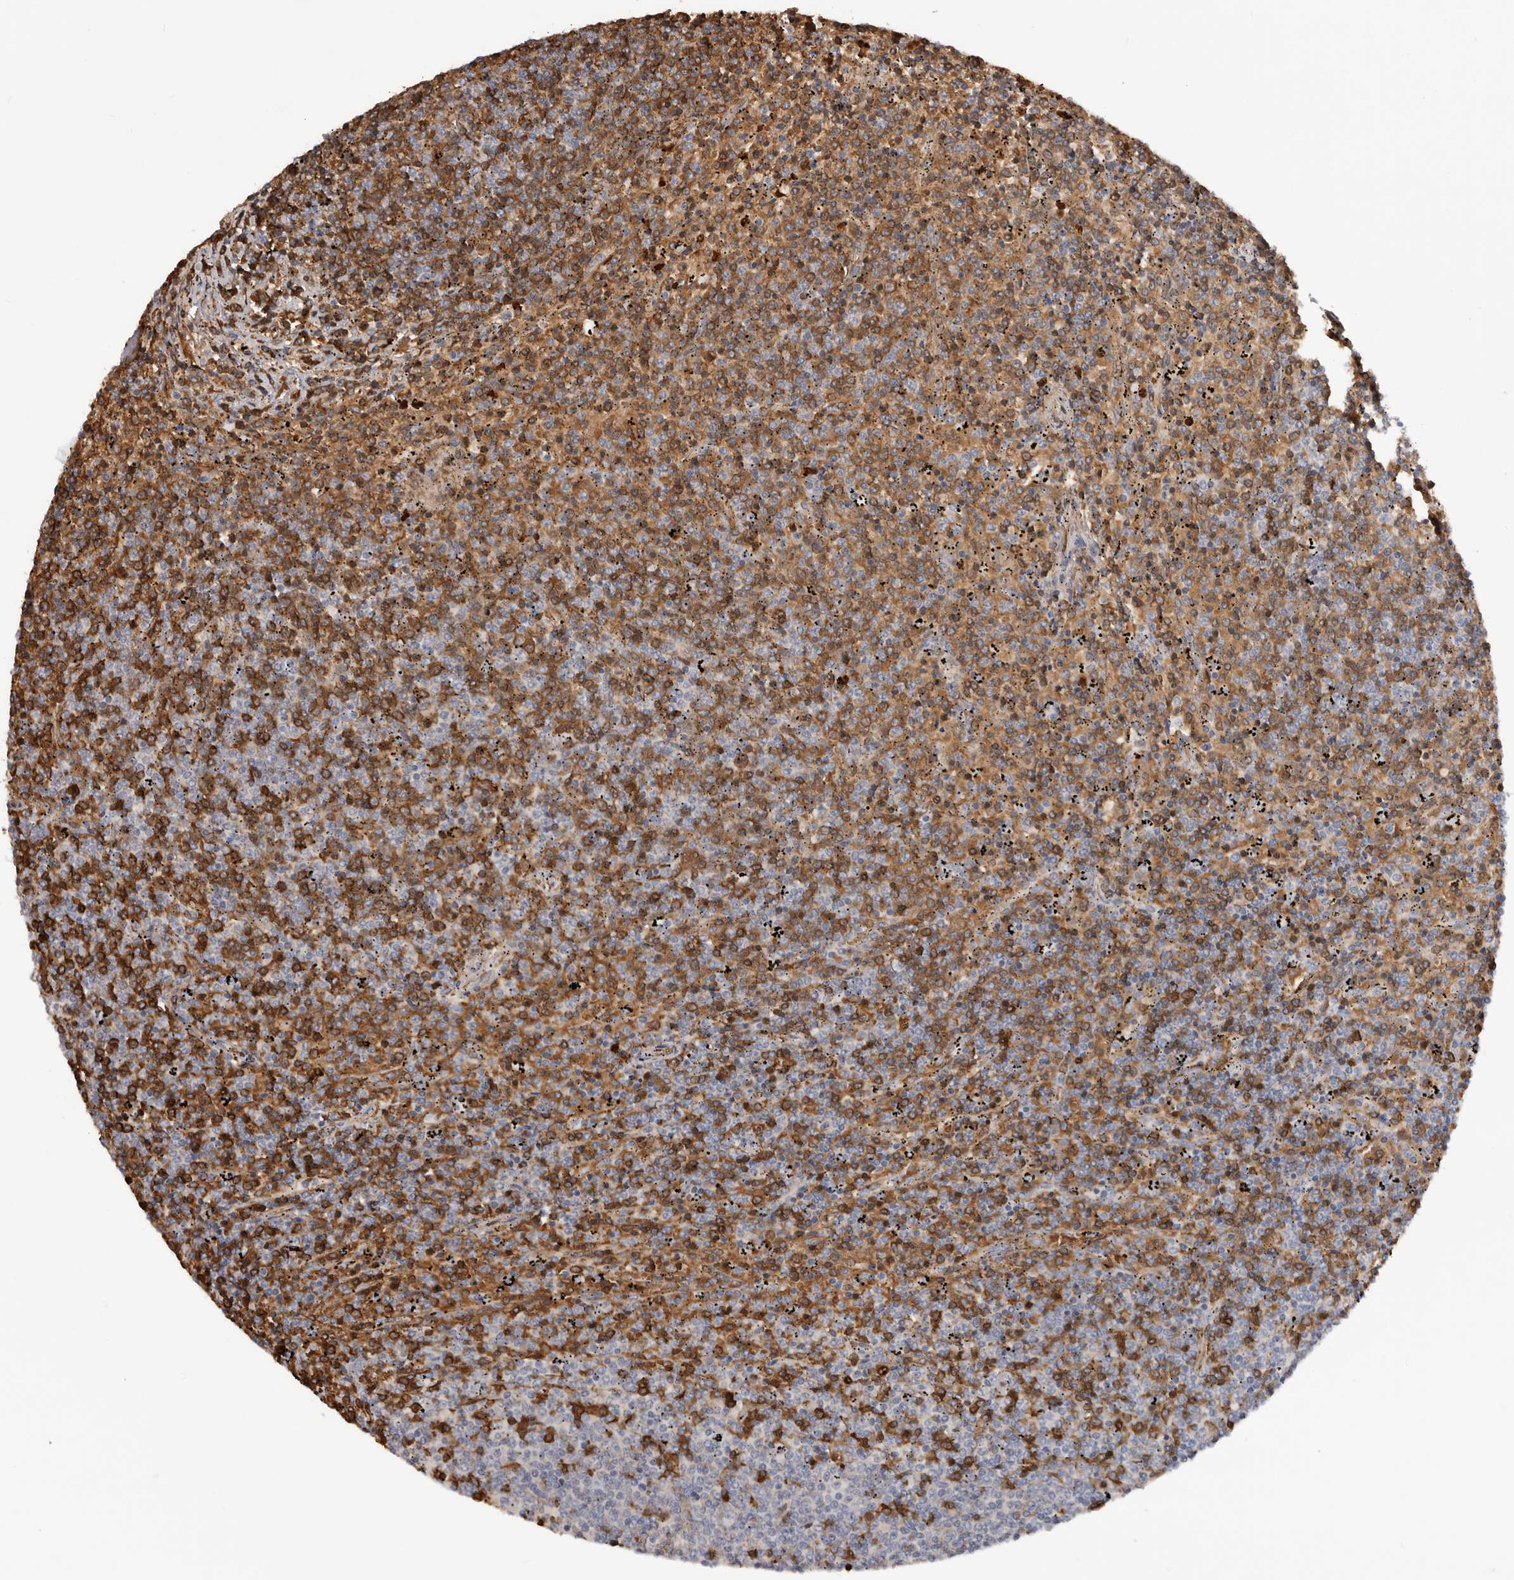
{"staining": {"intensity": "moderate", "quantity": "25%-75%", "location": "cytoplasmic/membranous"}, "tissue": "lymphoma", "cell_type": "Tumor cells", "image_type": "cancer", "snomed": [{"axis": "morphology", "description": "Malignant lymphoma, non-Hodgkin's type, Low grade"}, {"axis": "topography", "description": "Spleen"}], "caption": "The immunohistochemical stain highlights moderate cytoplasmic/membranous expression in tumor cells of lymphoma tissue.", "gene": "TNR", "patient": {"sex": "female", "age": 50}}